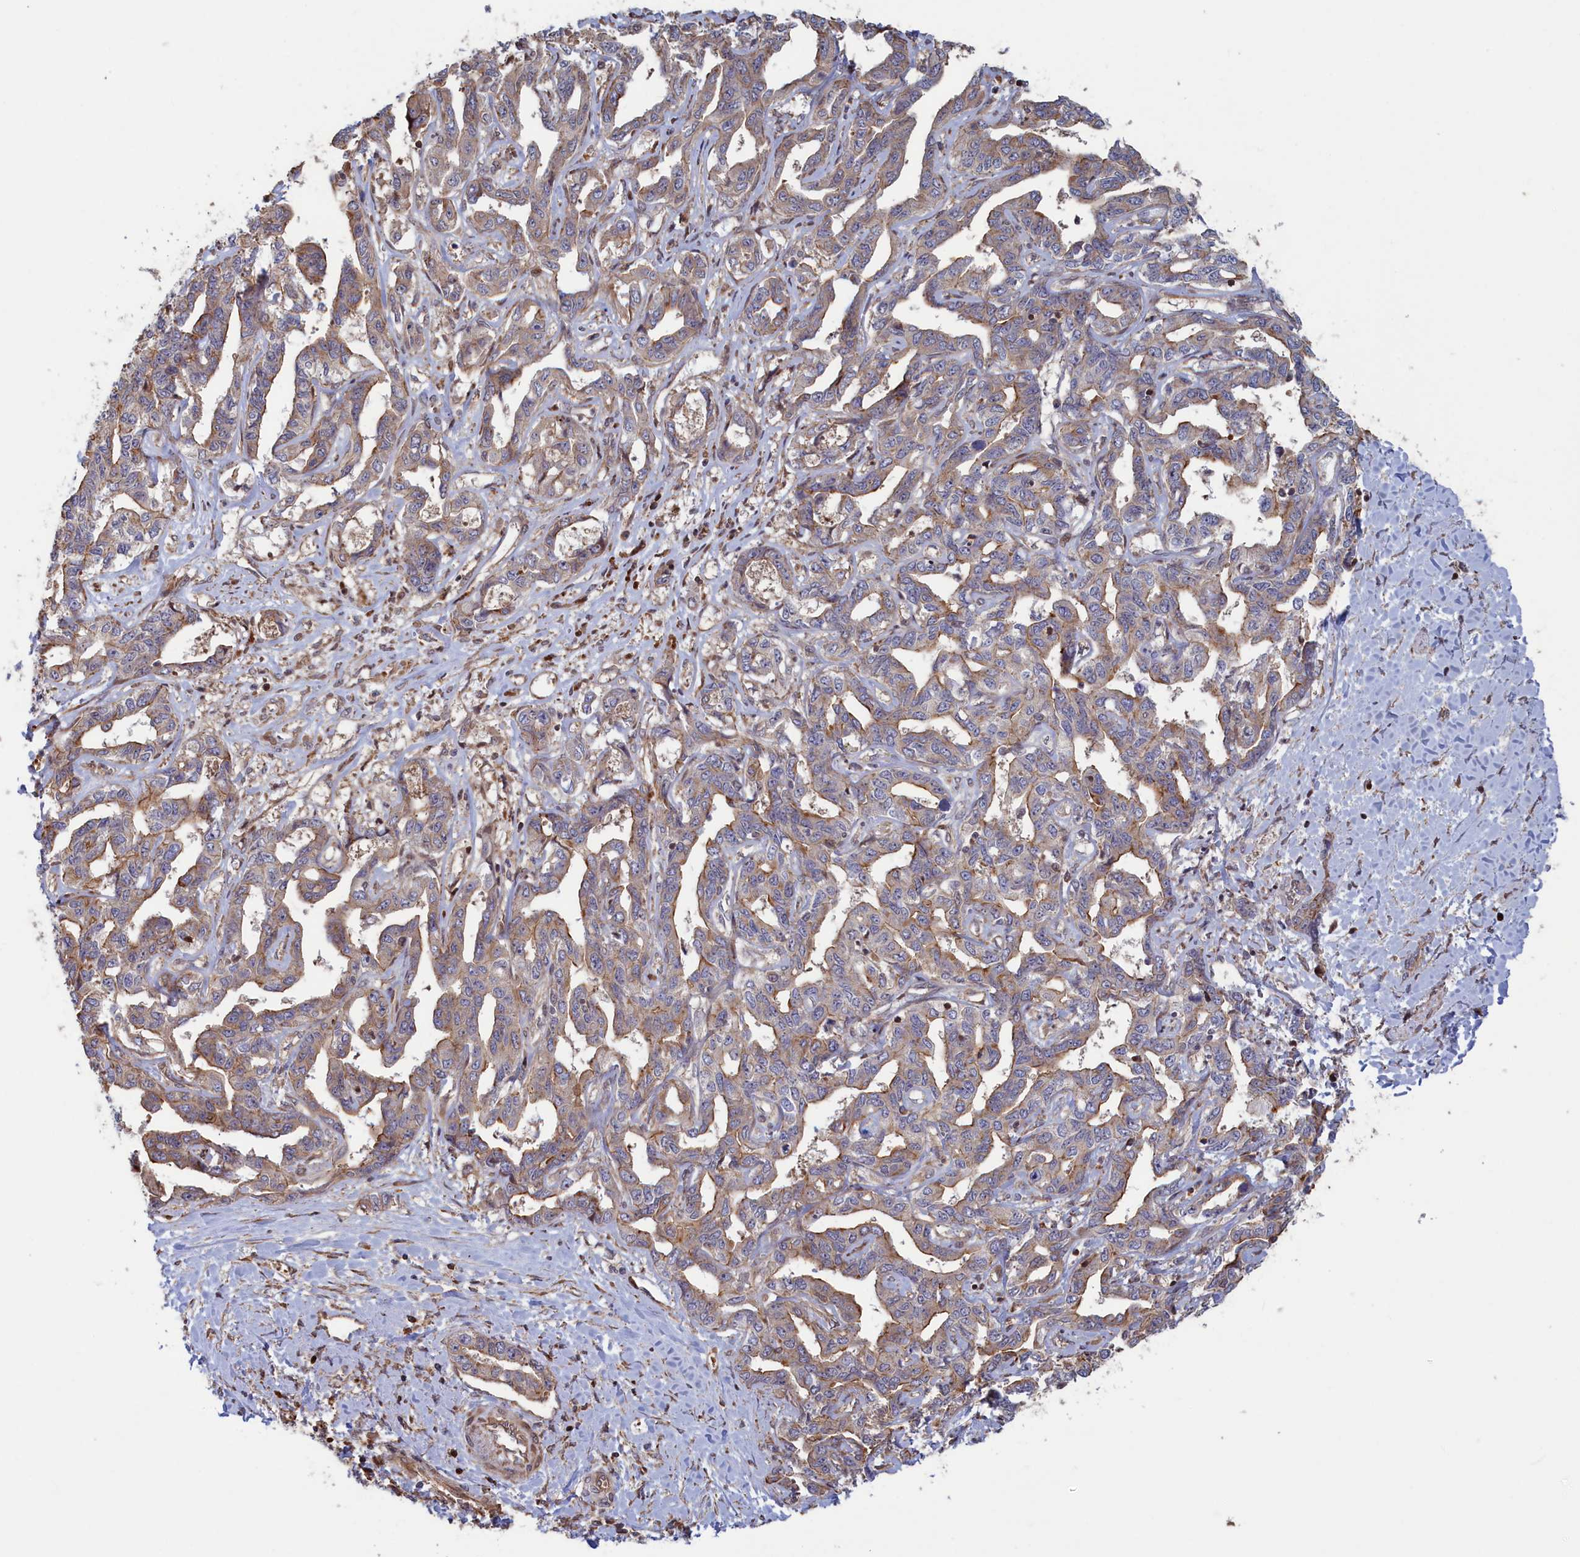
{"staining": {"intensity": "moderate", "quantity": "25%-75%", "location": "cytoplasmic/membranous"}, "tissue": "liver cancer", "cell_type": "Tumor cells", "image_type": "cancer", "snomed": [{"axis": "morphology", "description": "Cholangiocarcinoma"}, {"axis": "topography", "description": "Liver"}], "caption": "Liver cholangiocarcinoma was stained to show a protein in brown. There is medium levels of moderate cytoplasmic/membranous staining in approximately 25%-75% of tumor cells. The protein of interest is shown in brown color, while the nuclei are stained blue.", "gene": "RILPL1", "patient": {"sex": "male", "age": 59}}